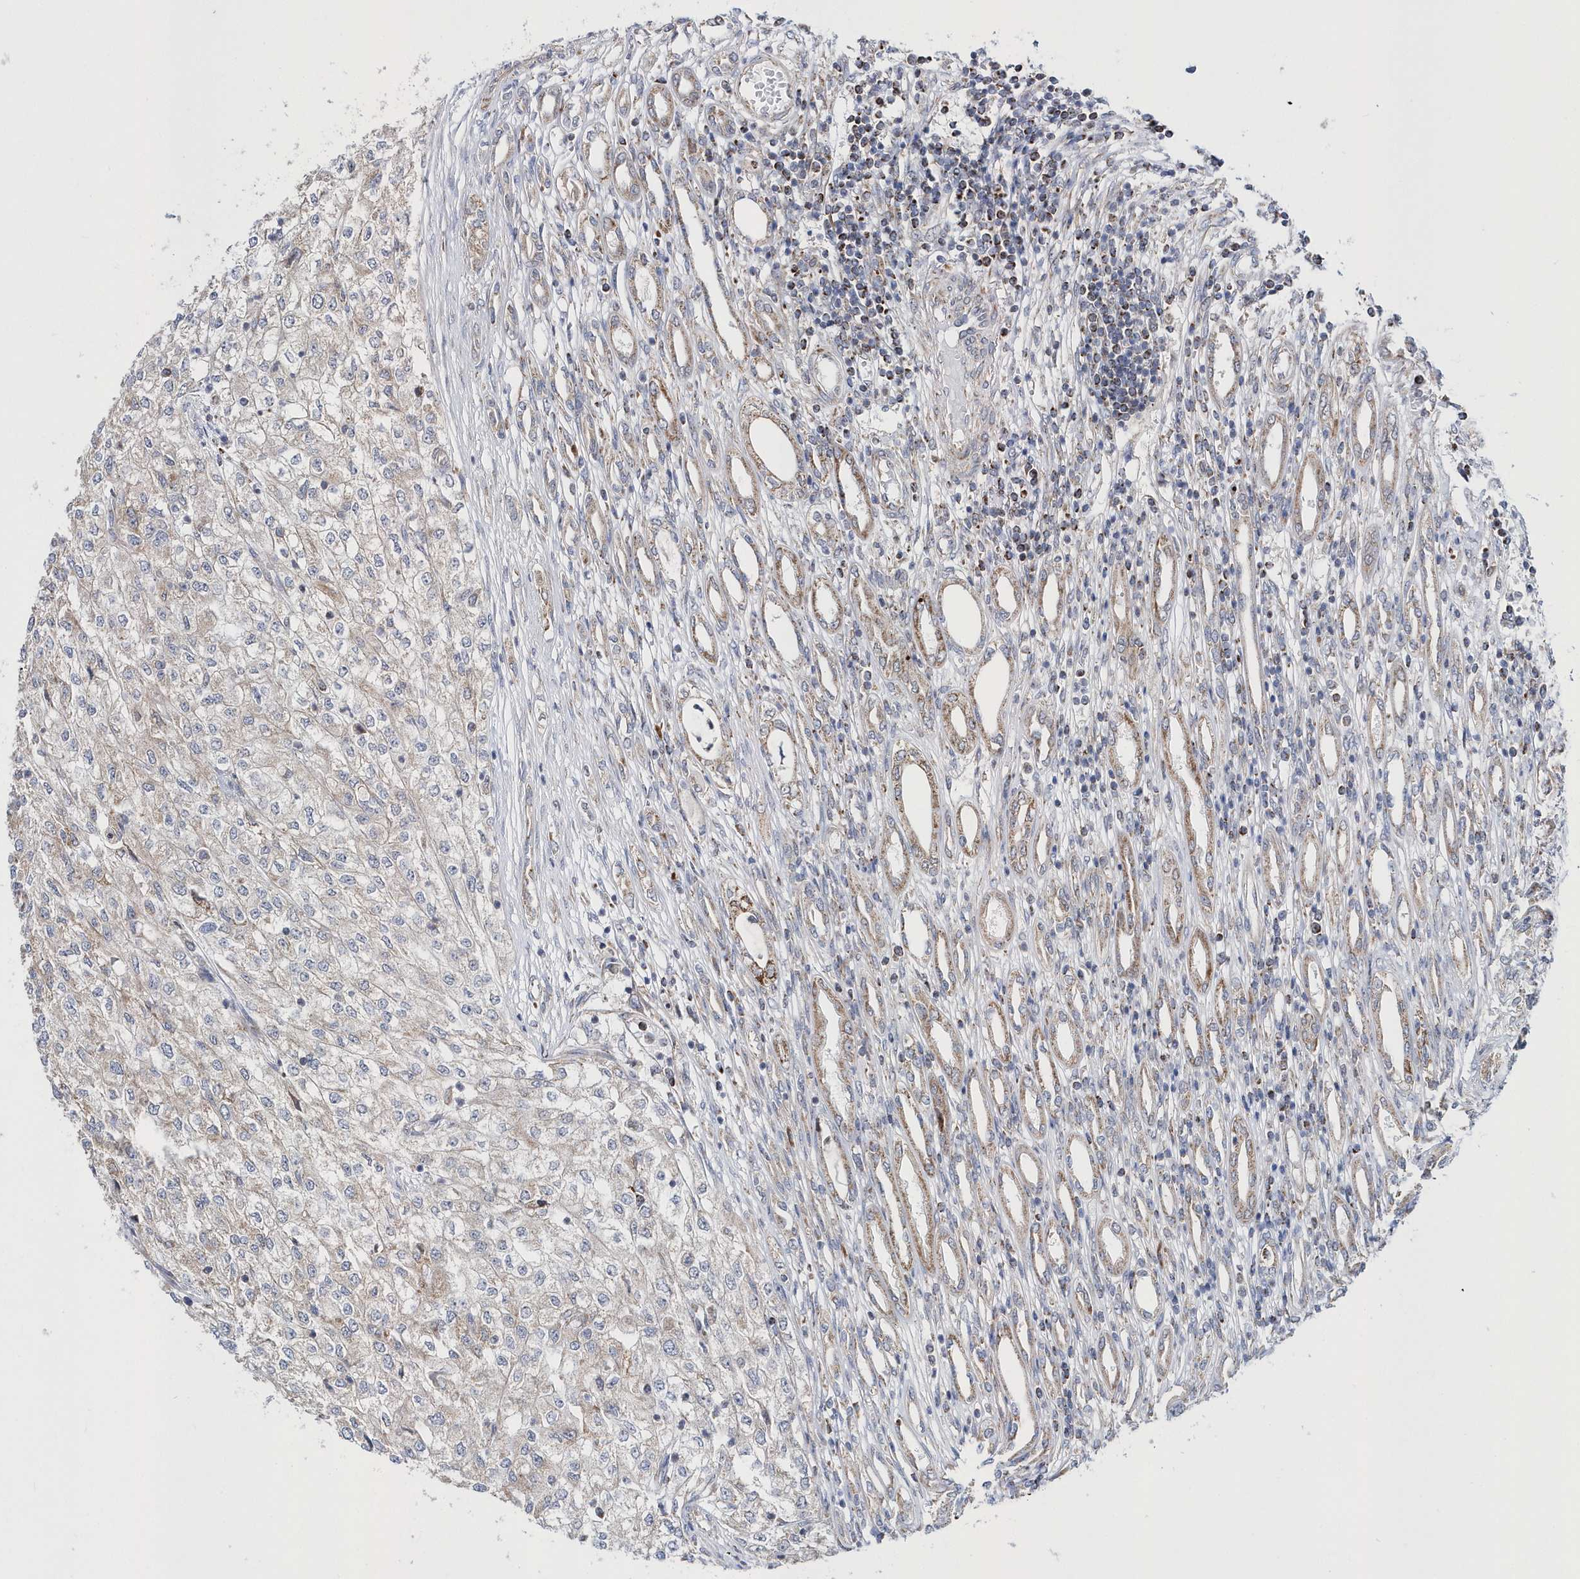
{"staining": {"intensity": "weak", "quantity": "<25%", "location": "cytoplasmic/membranous"}, "tissue": "renal cancer", "cell_type": "Tumor cells", "image_type": "cancer", "snomed": [{"axis": "morphology", "description": "Adenocarcinoma, NOS"}, {"axis": "topography", "description": "Kidney"}], "caption": "This is an immunohistochemistry photomicrograph of renal cancer. There is no positivity in tumor cells.", "gene": "SPATA5", "patient": {"sex": "female", "age": 54}}